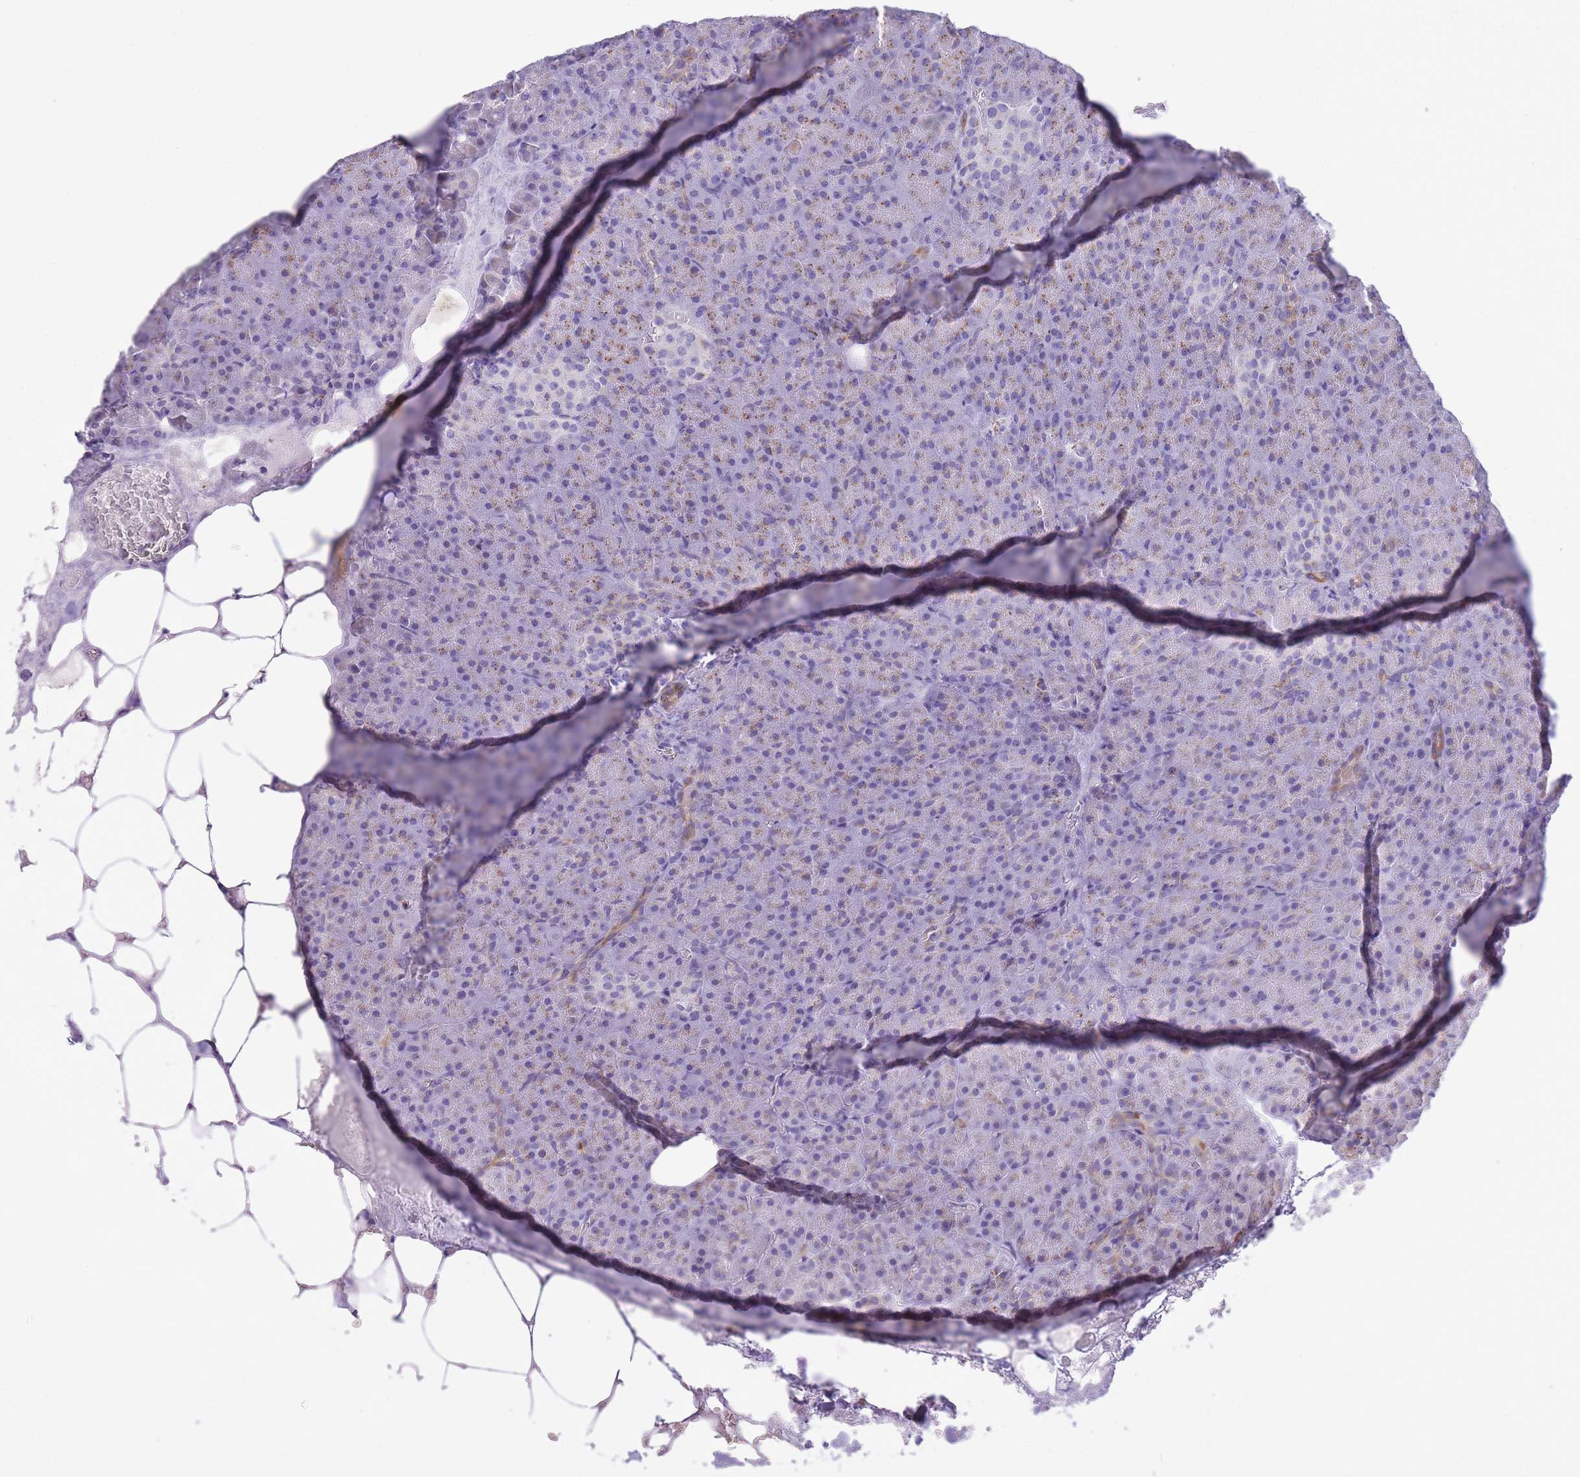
{"staining": {"intensity": "moderate", "quantity": "<25%", "location": "cytoplasmic/membranous"}, "tissue": "pancreas", "cell_type": "Exocrine glandular cells", "image_type": "normal", "snomed": [{"axis": "morphology", "description": "Normal tissue, NOS"}, {"axis": "topography", "description": "Pancreas"}], "caption": "Immunohistochemical staining of unremarkable human pancreas shows <25% levels of moderate cytoplasmic/membranous protein positivity in about <25% of exocrine glandular cells. Nuclei are stained in blue.", "gene": "B4GALT2", "patient": {"sex": "female", "age": 74}}